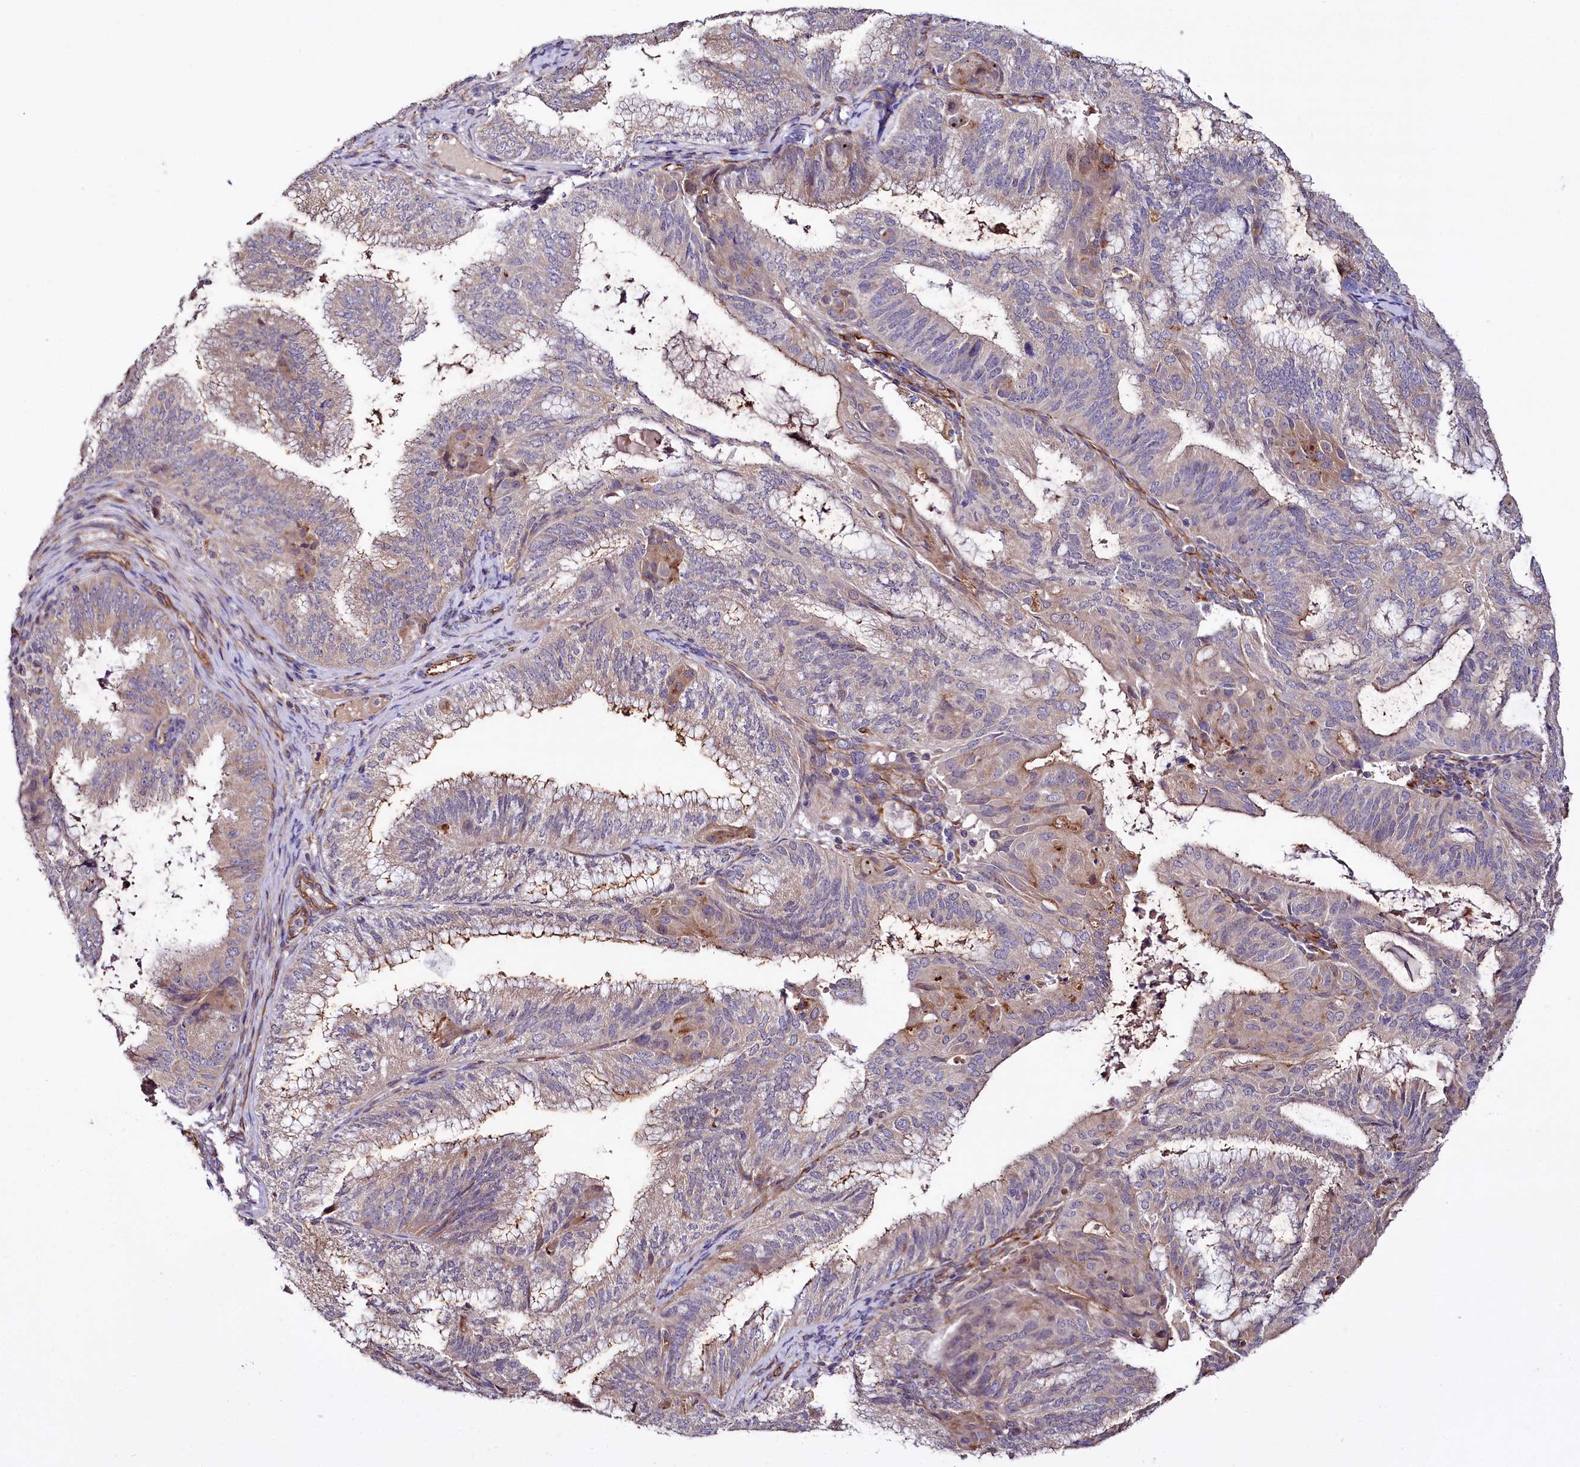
{"staining": {"intensity": "weak", "quantity": "25%-75%", "location": "cytoplasmic/membranous"}, "tissue": "endometrial cancer", "cell_type": "Tumor cells", "image_type": "cancer", "snomed": [{"axis": "morphology", "description": "Adenocarcinoma, NOS"}, {"axis": "topography", "description": "Endometrium"}], "caption": "Protein expression analysis of endometrial adenocarcinoma shows weak cytoplasmic/membranous staining in approximately 25%-75% of tumor cells.", "gene": "TTC12", "patient": {"sex": "female", "age": 49}}